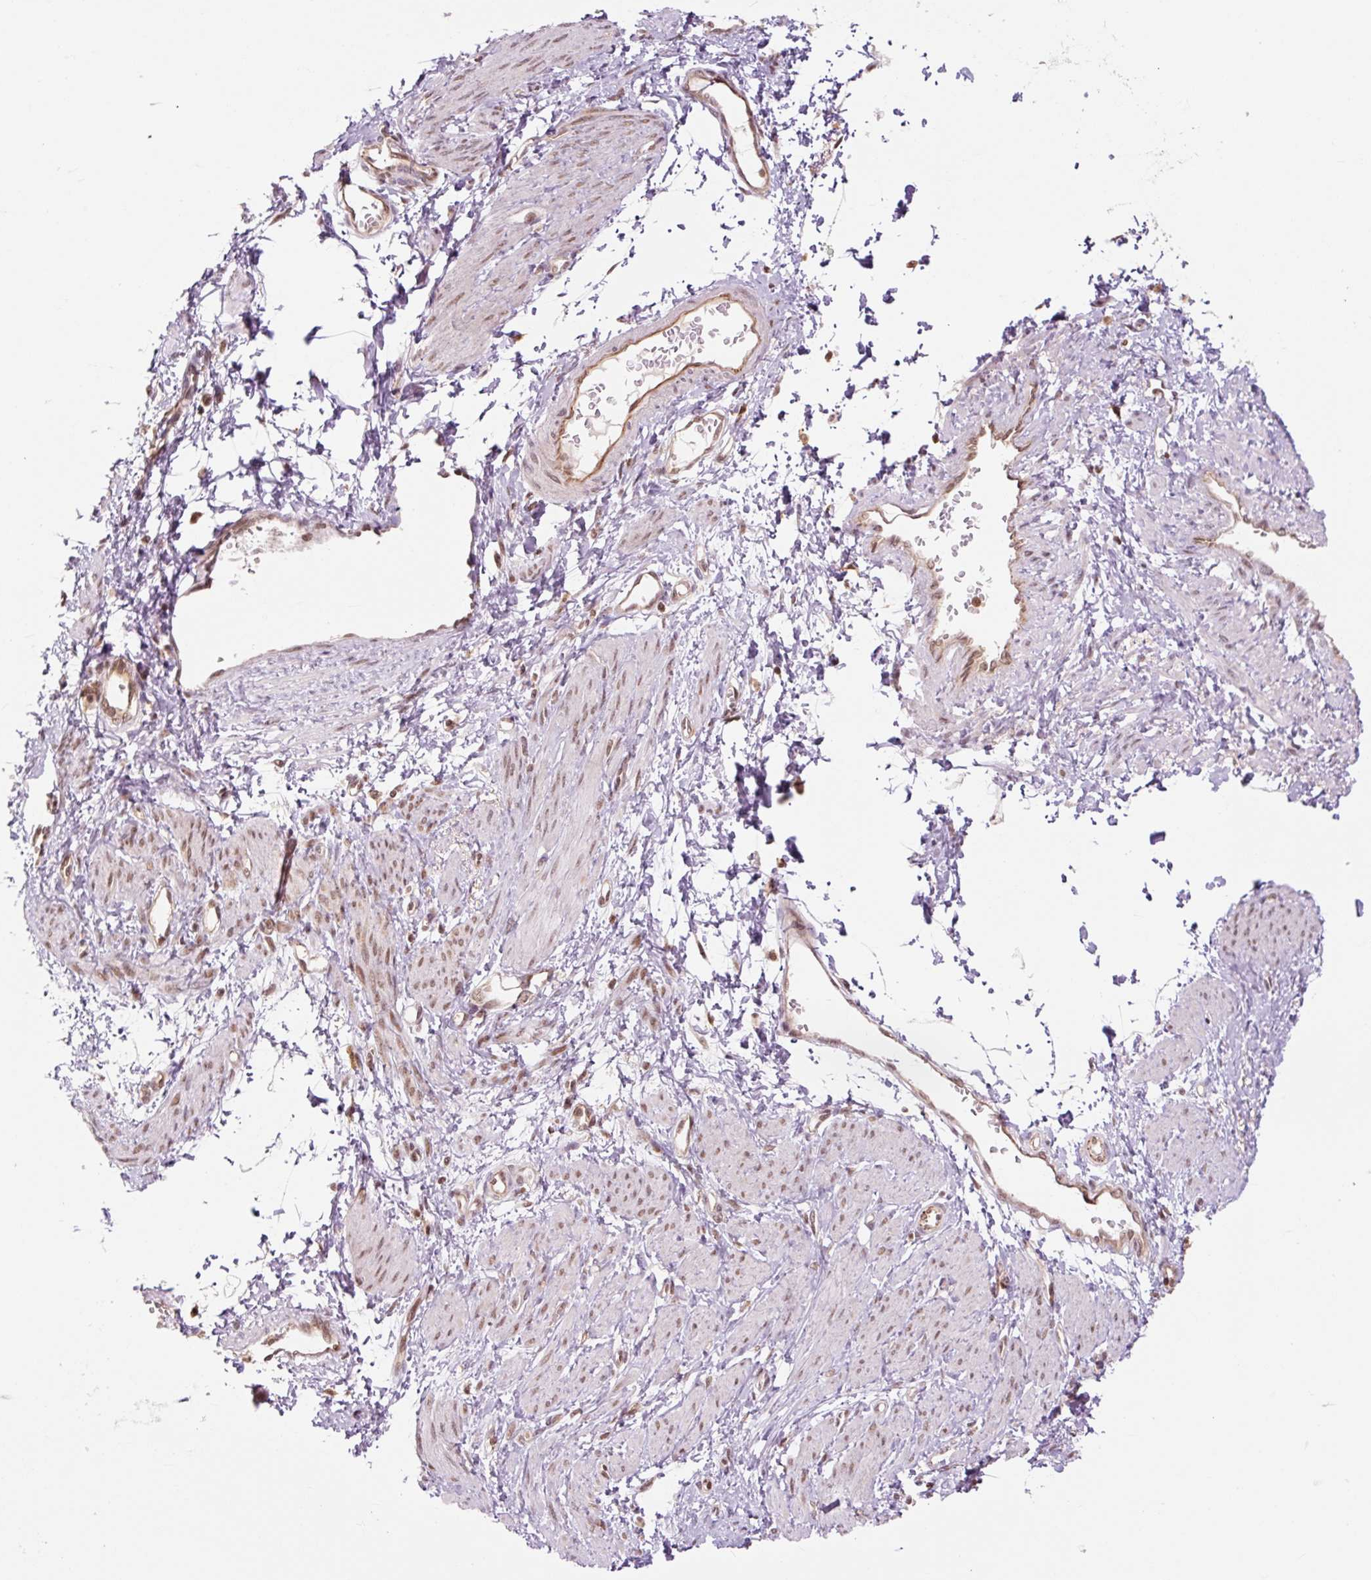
{"staining": {"intensity": "moderate", "quantity": "<25%", "location": "nuclear"}, "tissue": "smooth muscle", "cell_type": "Smooth muscle cells", "image_type": "normal", "snomed": [{"axis": "morphology", "description": "Normal tissue, NOS"}, {"axis": "topography", "description": "Smooth muscle"}, {"axis": "topography", "description": "Uterus"}], "caption": "Immunohistochemical staining of normal human smooth muscle reveals low levels of moderate nuclear expression in about <25% of smooth muscle cells. (DAB IHC with brightfield microscopy, high magnification).", "gene": "CSTF1", "patient": {"sex": "female", "age": 39}}